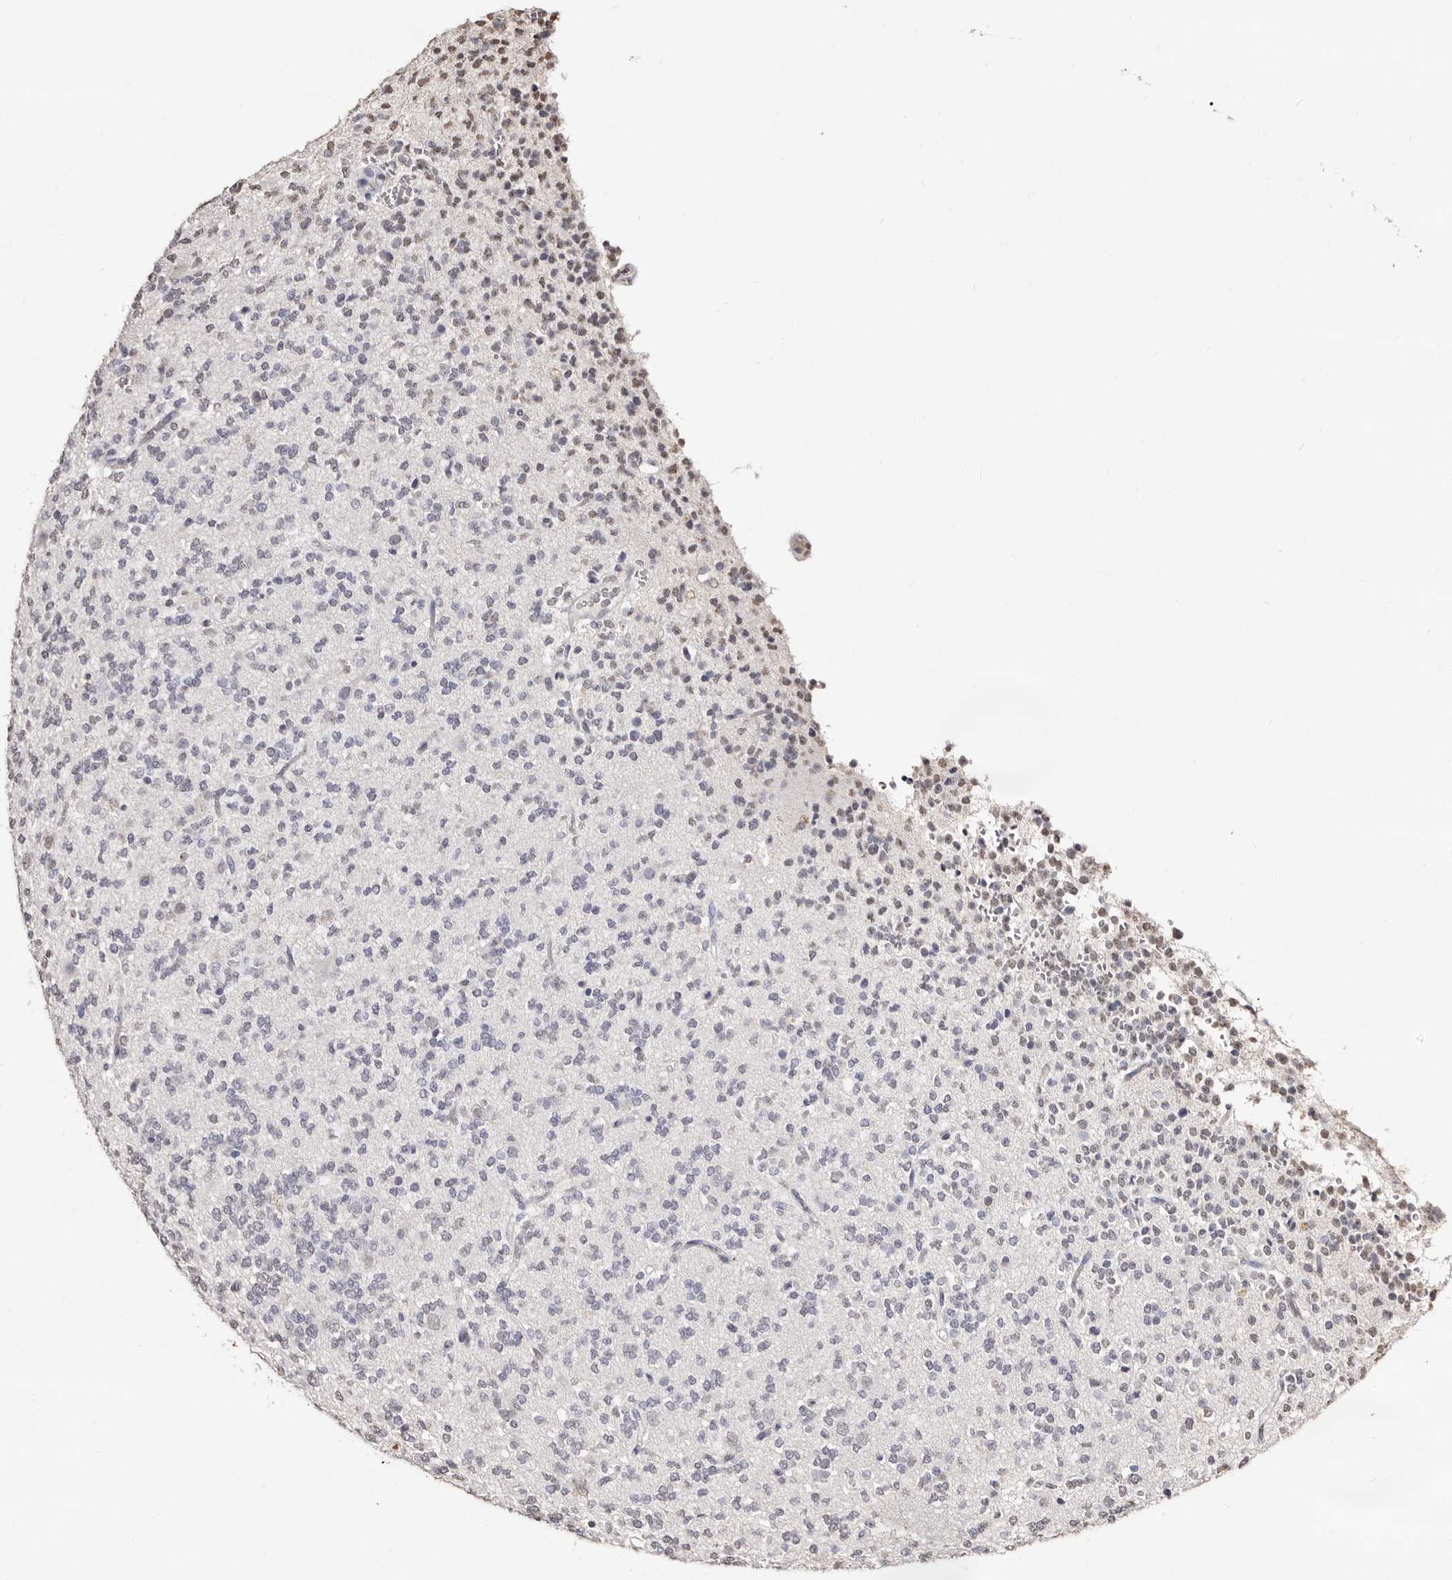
{"staining": {"intensity": "negative", "quantity": "none", "location": "none"}, "tissue": "glioma", "cell_type": "Tumor cells", "image_type": "cancer", "snomed": [{"axis": "morphology", "description": "Glioma, malignant, Low grade"}, {"axis": "topography", "description": "Brain"}], "caption": "DAB (3,3'-diaminobenzidine) immunohistochemical staining of human glioma reveals no significant expression in tumor cells.", "gene": "ERBB4", "patient": {"sex": "male", "age": 38}}